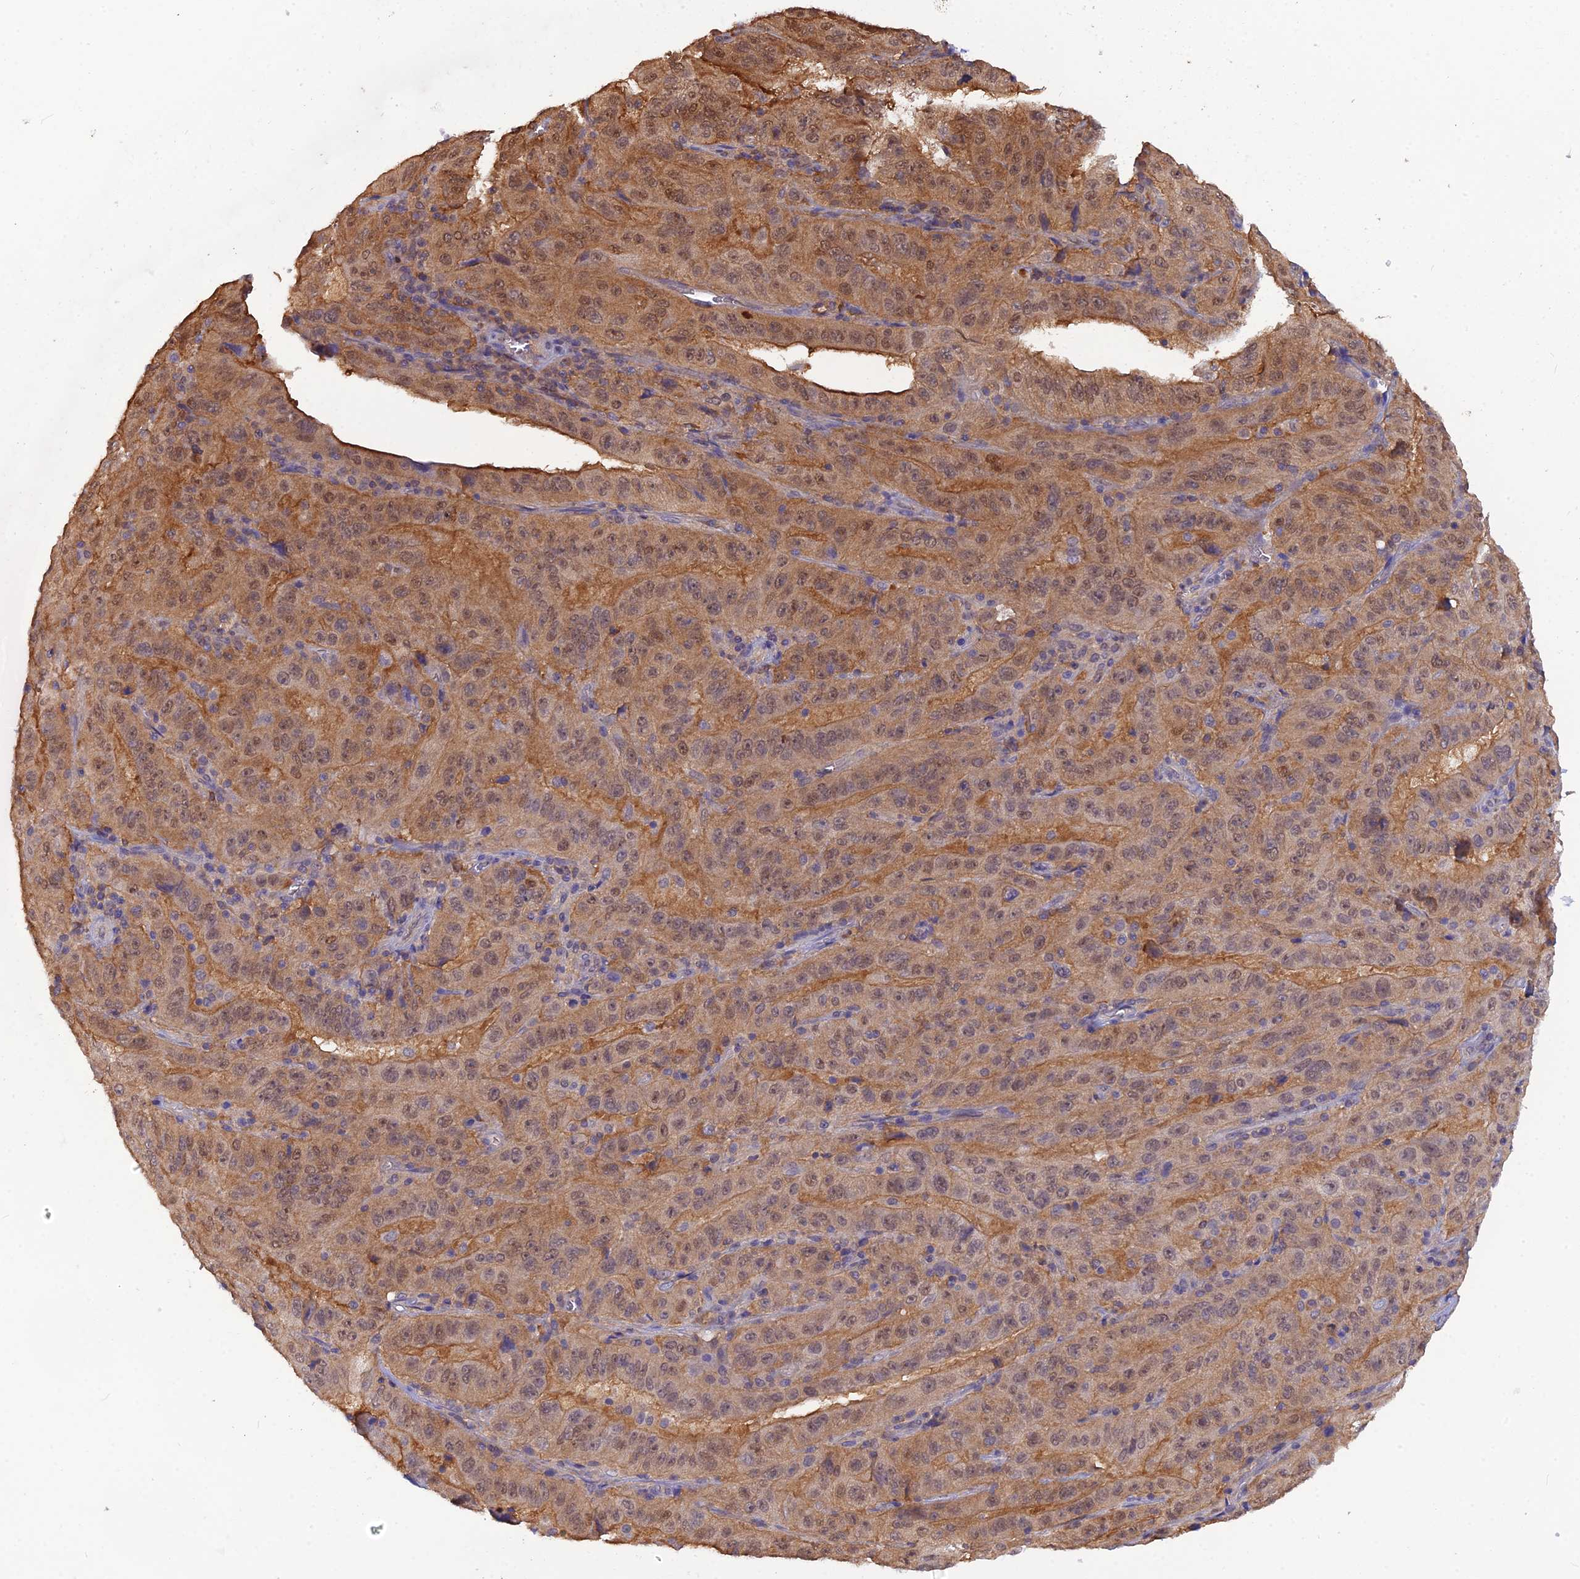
{"staining": {"intensity": "moderate", "quantity": ">75%", "location": "cytoplasmic/membranous,nuclear"}, "tissue": "pancreatic cancer", "cell_type": "Tumor cells", "image_type": "cancer", "snomed": [{"axis": "morphology", "description": "Adenocarcinoma, NOS"}, {"axis": "topography", "description": "Pancreas"}], "caption": "High-magnification brightfield microscopy of pancreatic cancer (adenocarcinoma) stained with DAB (brown) and counterstained with hematoxylin (blue). tumor cells exhibit moderate cytoplasmic/membranous and nuclear positivity is present in approximately>75% of cells.", "gene": "HINT1", "patient": {"sex": "male", "age": 63}}